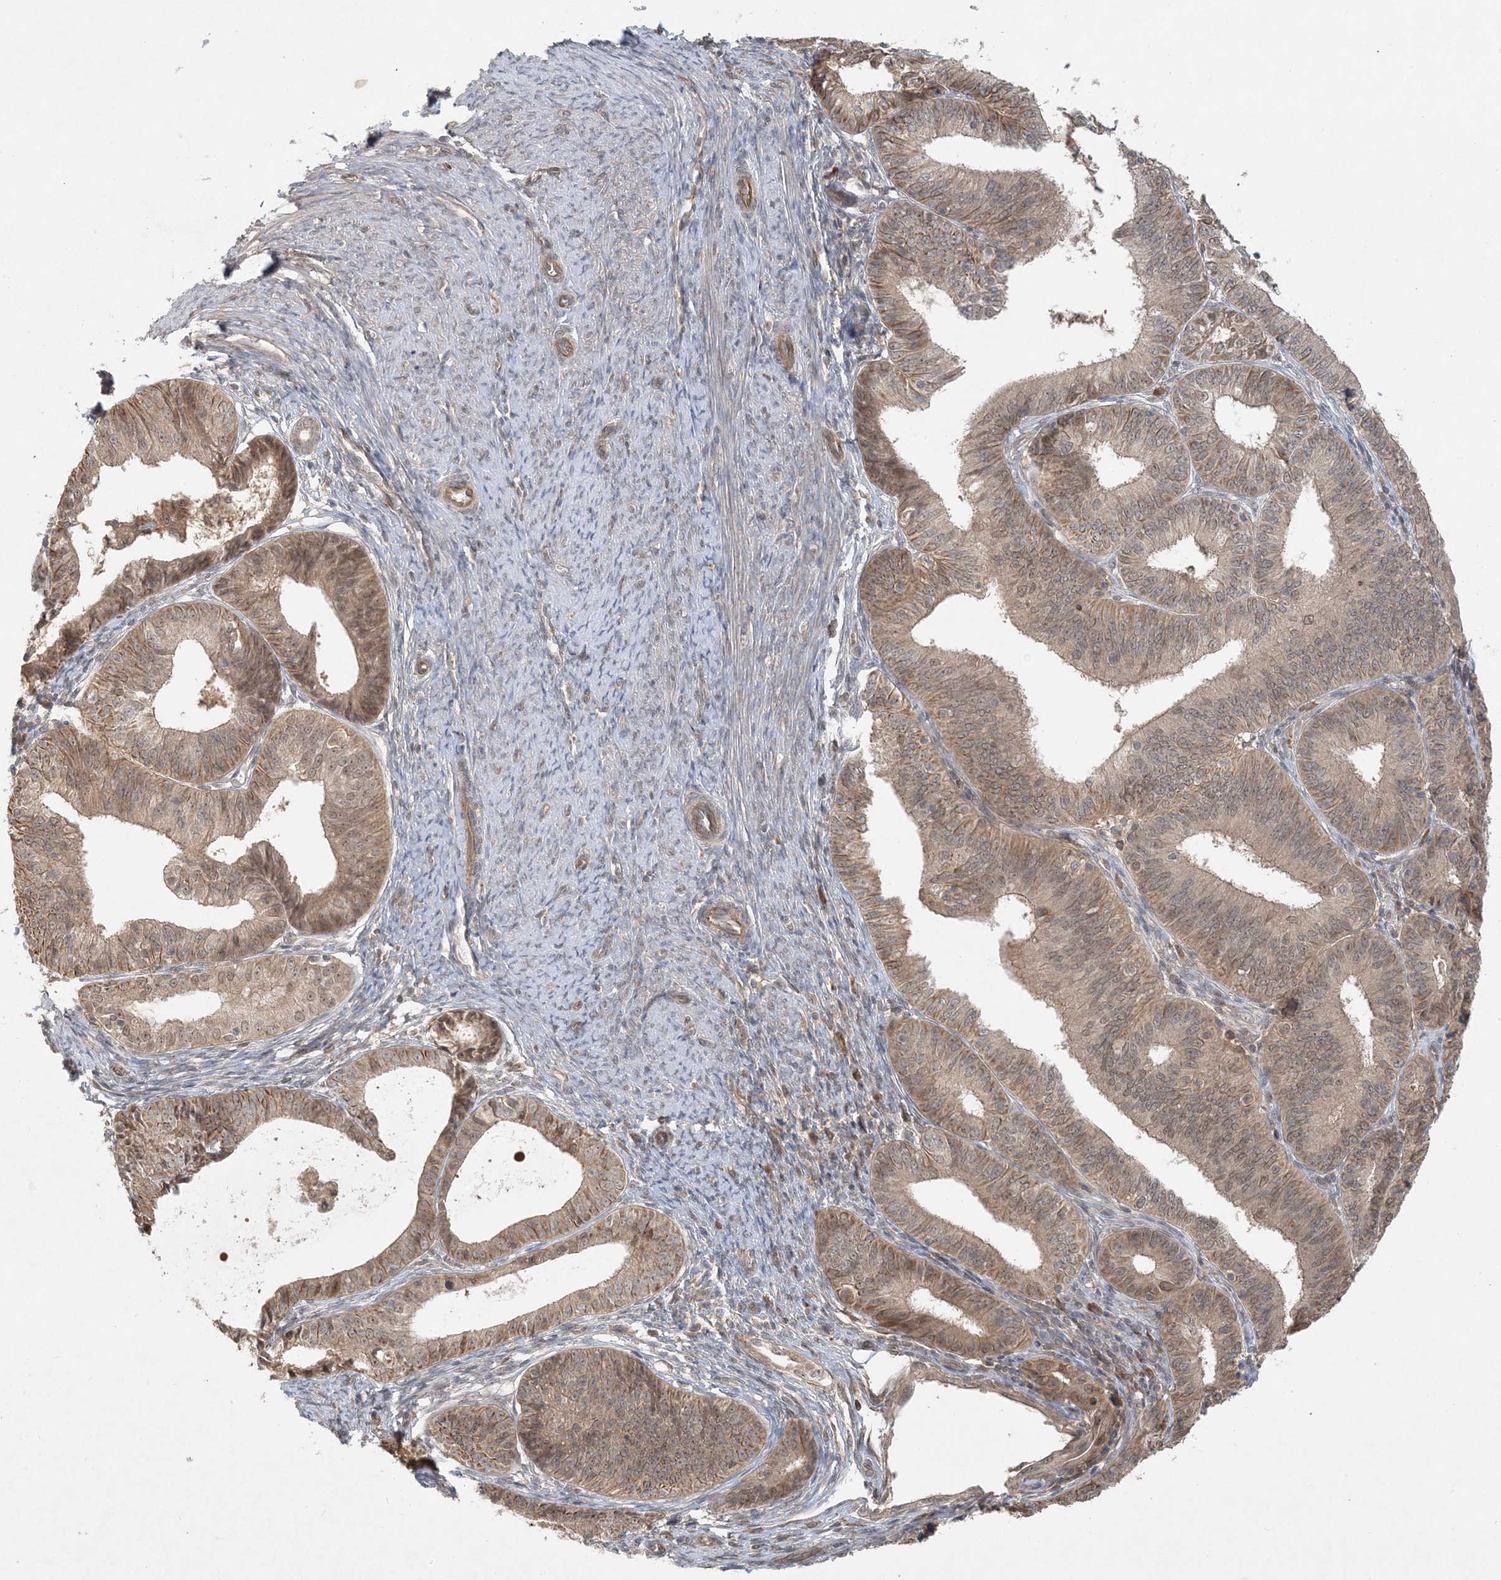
{"staining": {"intensity": "moderate", "quantity": ">75%", "location": "cytoplasmic/membranous,nuclear"}, "tissue": "endometrial cancer", "cell_type": "Tumor cells", "image_type": "cancer", "snomed": [{"axis": "morphology", "description": "Adenocarcinoma, NOS"}, {"axis": "topography", "description": "Endometrium"}], "caption": "Immunohistochemistry (IHC) (DAB) staining of endometrial cancer exhibits moderate cytoplasmic/membranous and nuclear protein expression in about >75% of tumor cells.", "gene": "ZCCHC4", "patient": {"sex": "female", "age": 51}}